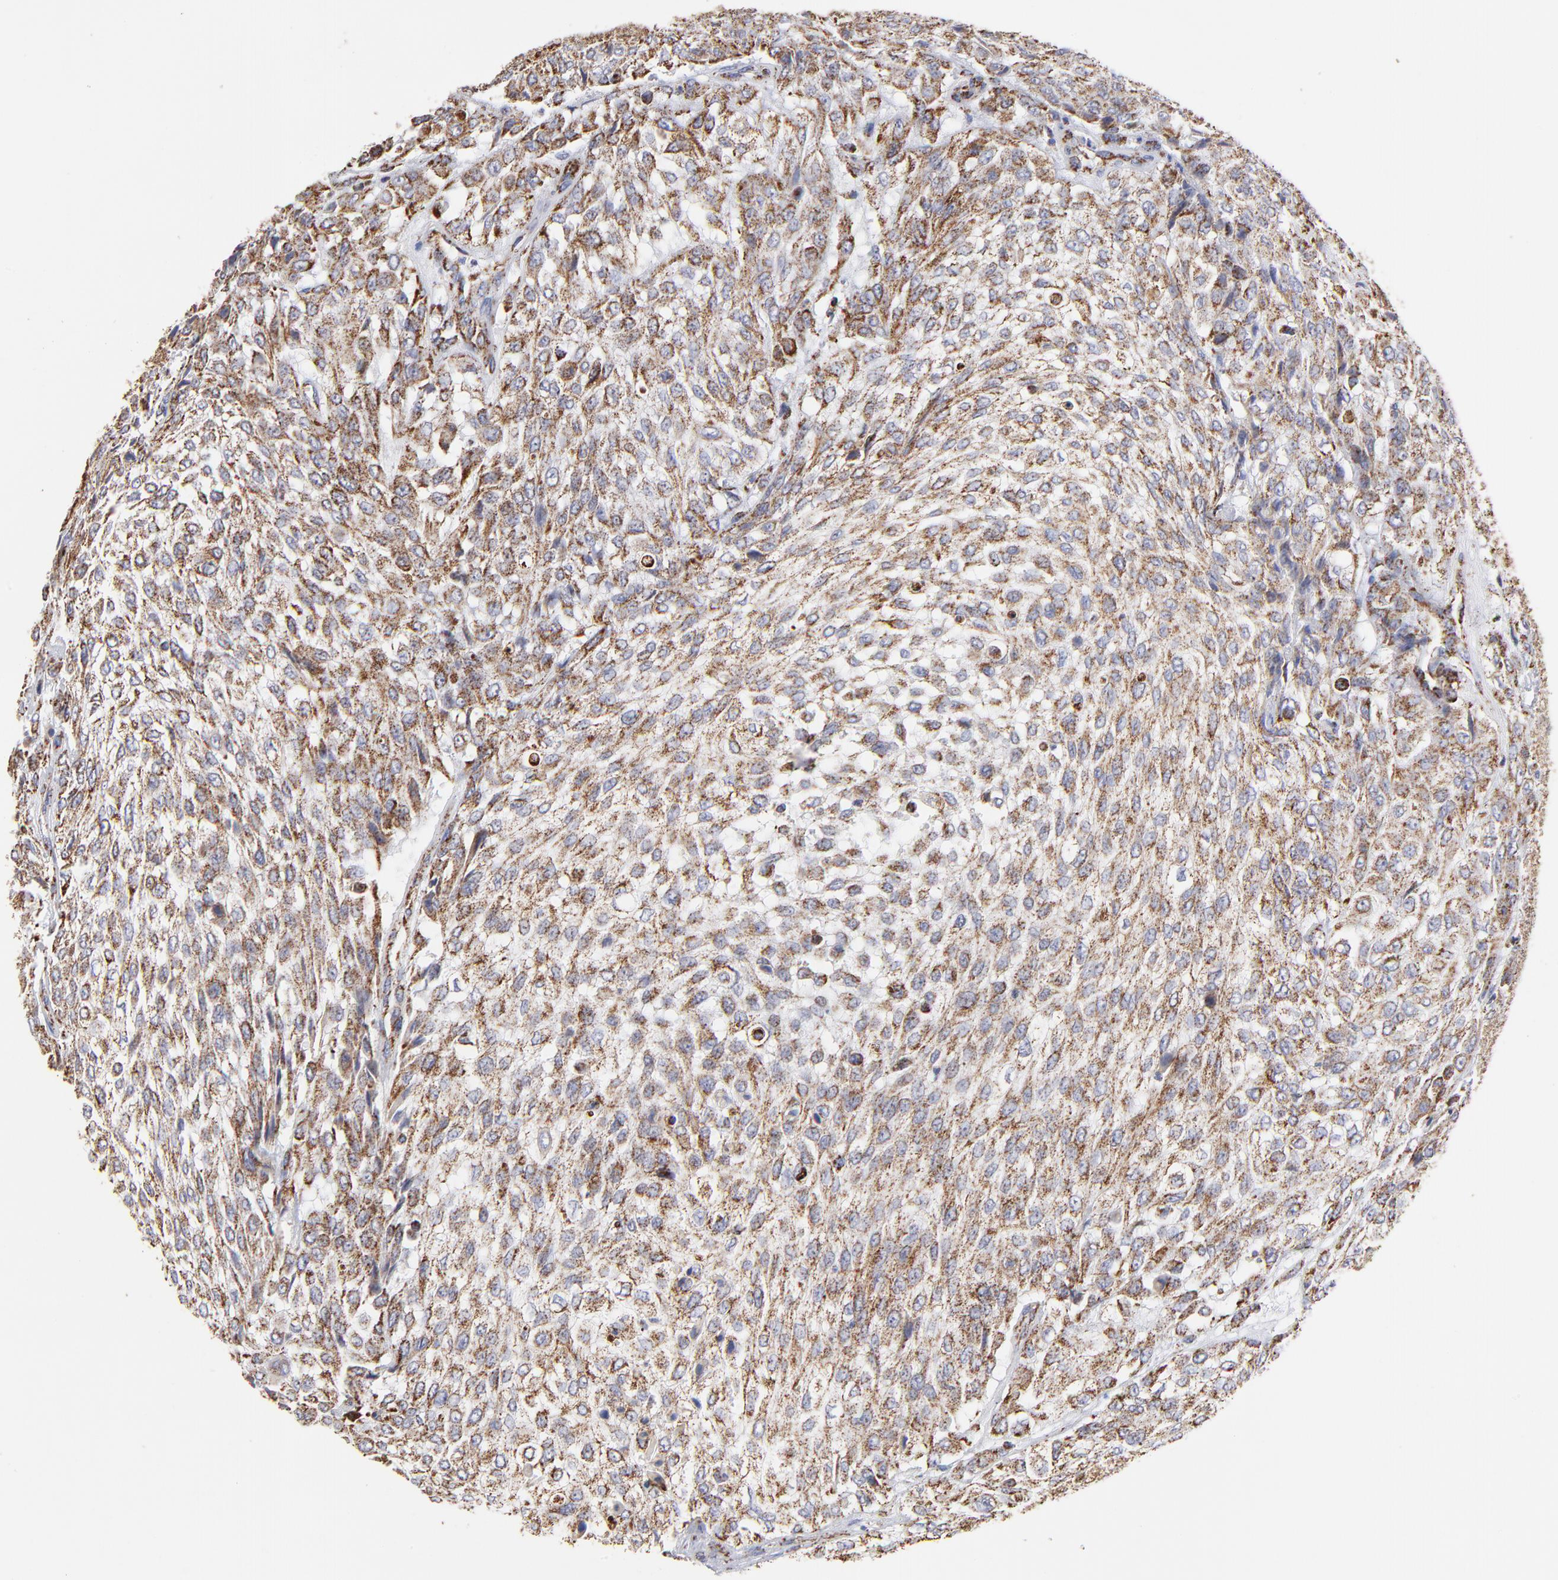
{"staining": {"intensity": "moderate", "quantity": ">75%", "location": "cytoplasmic/membranous"}, "tissue": "urothelial cancer", "cell_type": "Tumor cells", "image_type": "cancer", "snomed": [{"axis": "morphology", "description": "Urothelial carcinoma, High grade"}, {"axis": "topography", "description": "Urinary bladder"}], "caption": "High-grade urothelial carcinoma tissue exhibits moderate cytoplasmic/membranous positivity in approximately >75% of tumor cells, visualized by immunohistochemistry.", "gene": "PHB1", "patient": {"sex": "male", "age": 57}}